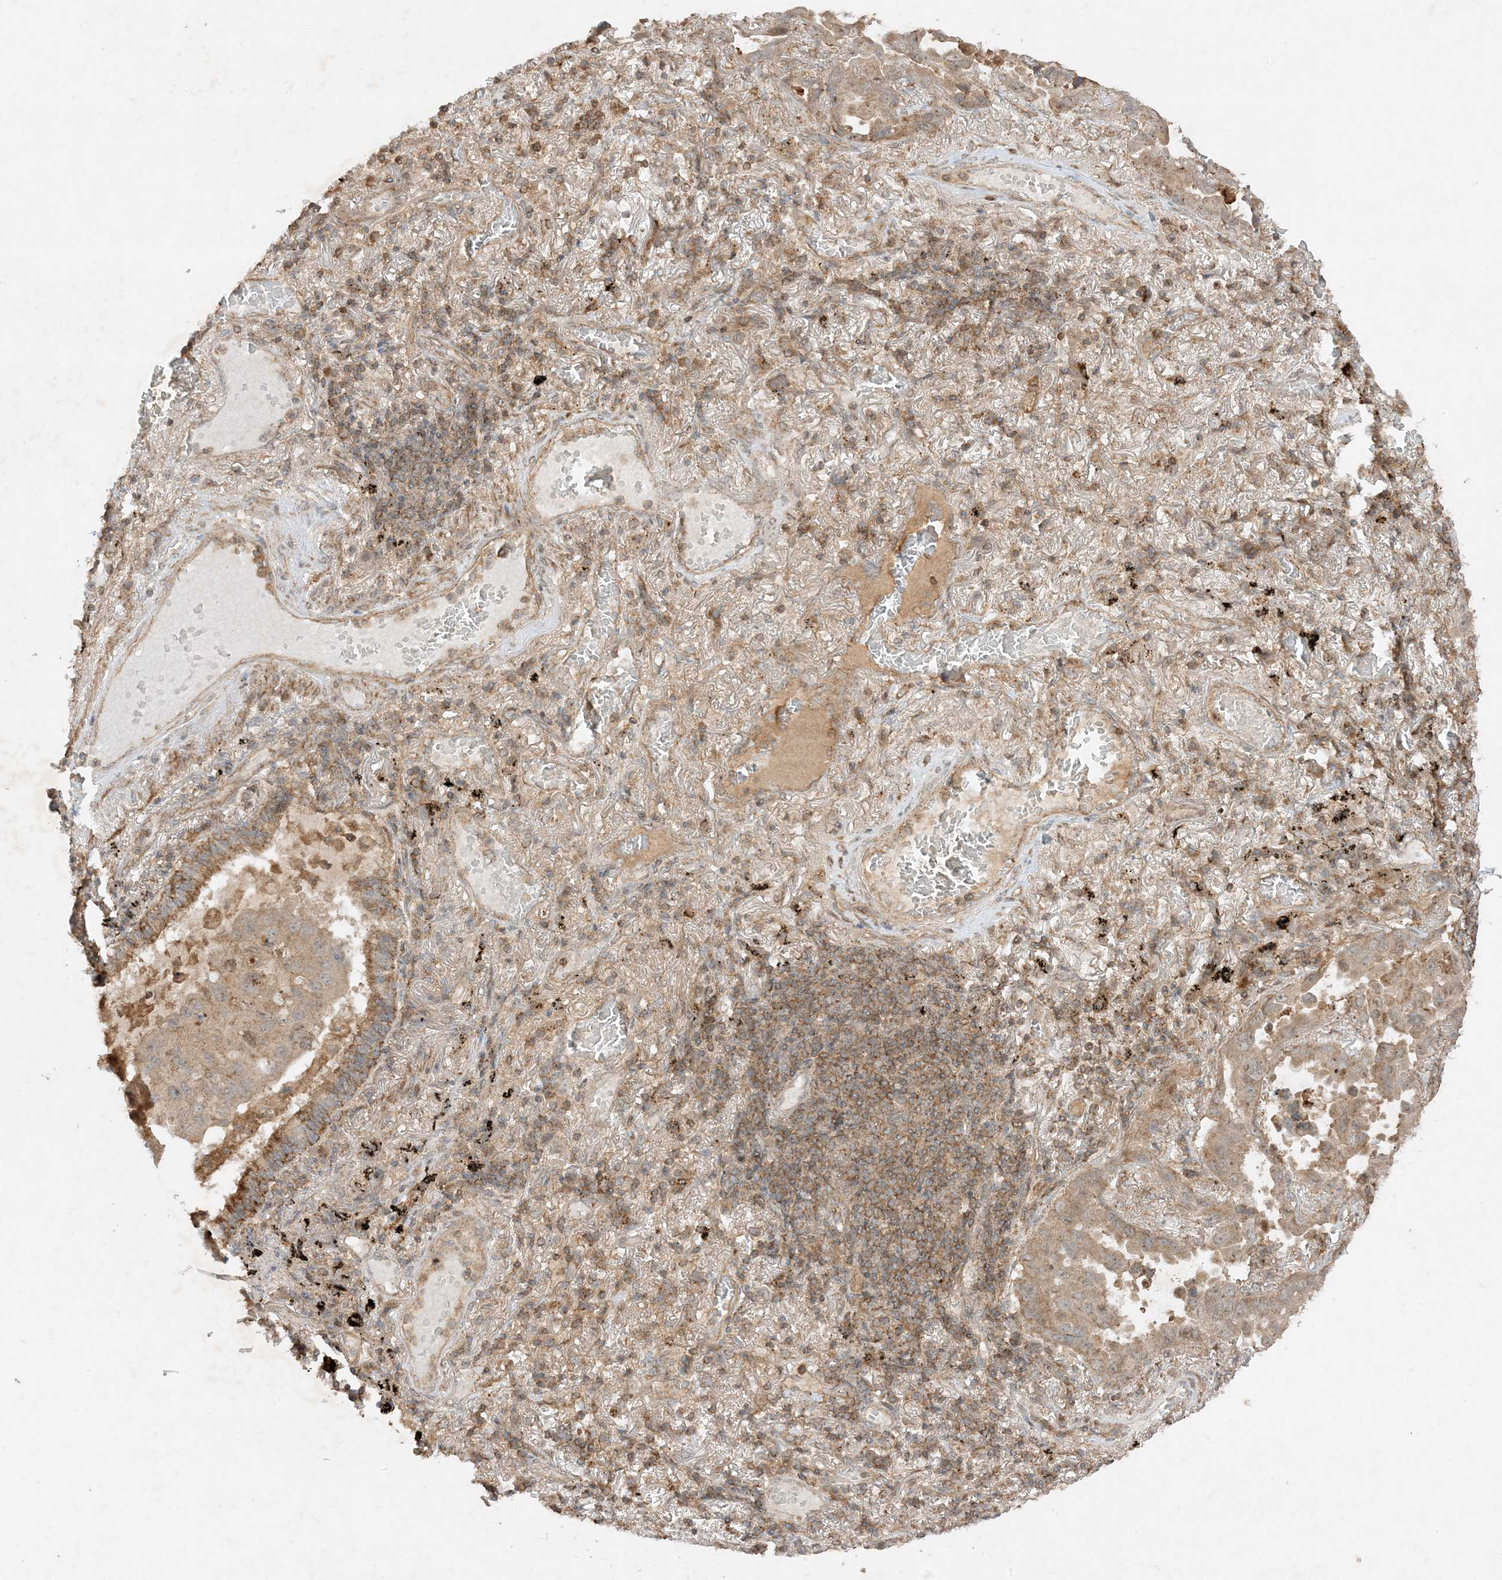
{"staining": {"intensity": "weak", "quantity": ">75%", "location": "cytoplasmic/membranous"}, "tissue": "lung cancer", "cell_type": "Tumor cells", "image_type": "cancer", "snomed": [{"axis": "morphology", "description": "Adenocarcinoma, NOS"}, {"axis": "topography", "description": "Lung"}], "caption": "The micrograph displays staining of lung cancer (adenocarcinoma), revealing weak cytoplasmic/membranous protein staining (brown color) within tumor cells.", "gene": "XRN1", "patient": {"sex": "male", "age": 64}}